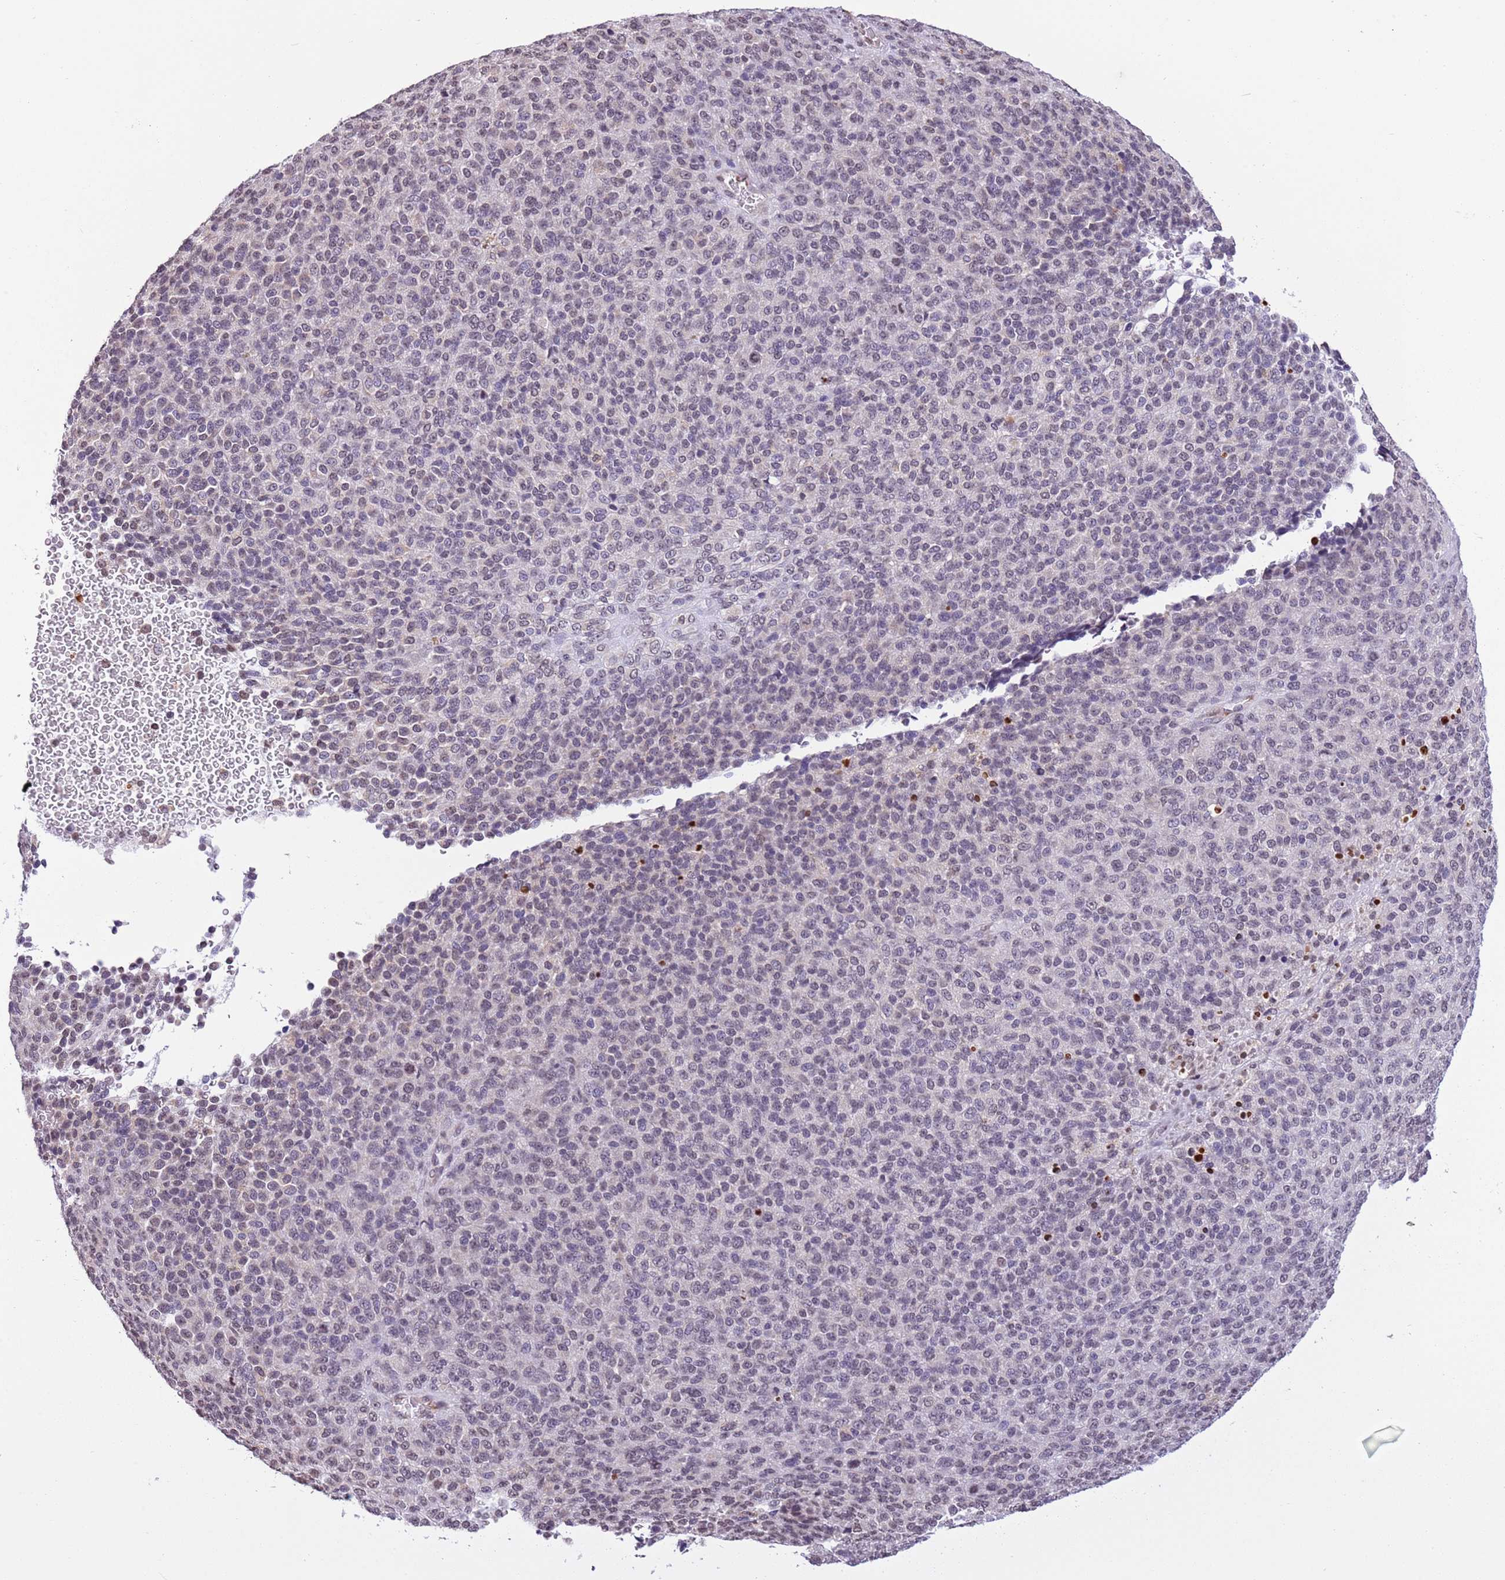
{"staining": {"intensity": "negative", "quantity": "none", "location": "none"}, "tissue": "melanoma", "cell_type": "Tumor cells", "image_type": "cancer", "snomed": [{"axis": "morphology", "description": "Malignant melanoma, Metastatic site"}, {"axis": "topography", "description": "Brain"}], "caption": "An IHC image of malignant melanoma (metastatic site) is shown. There is no staining in tumor cells of malignant melanoma (metastatic site).", "gene": "NRIP1", "patient": {"sex": "female", "age": 56}}